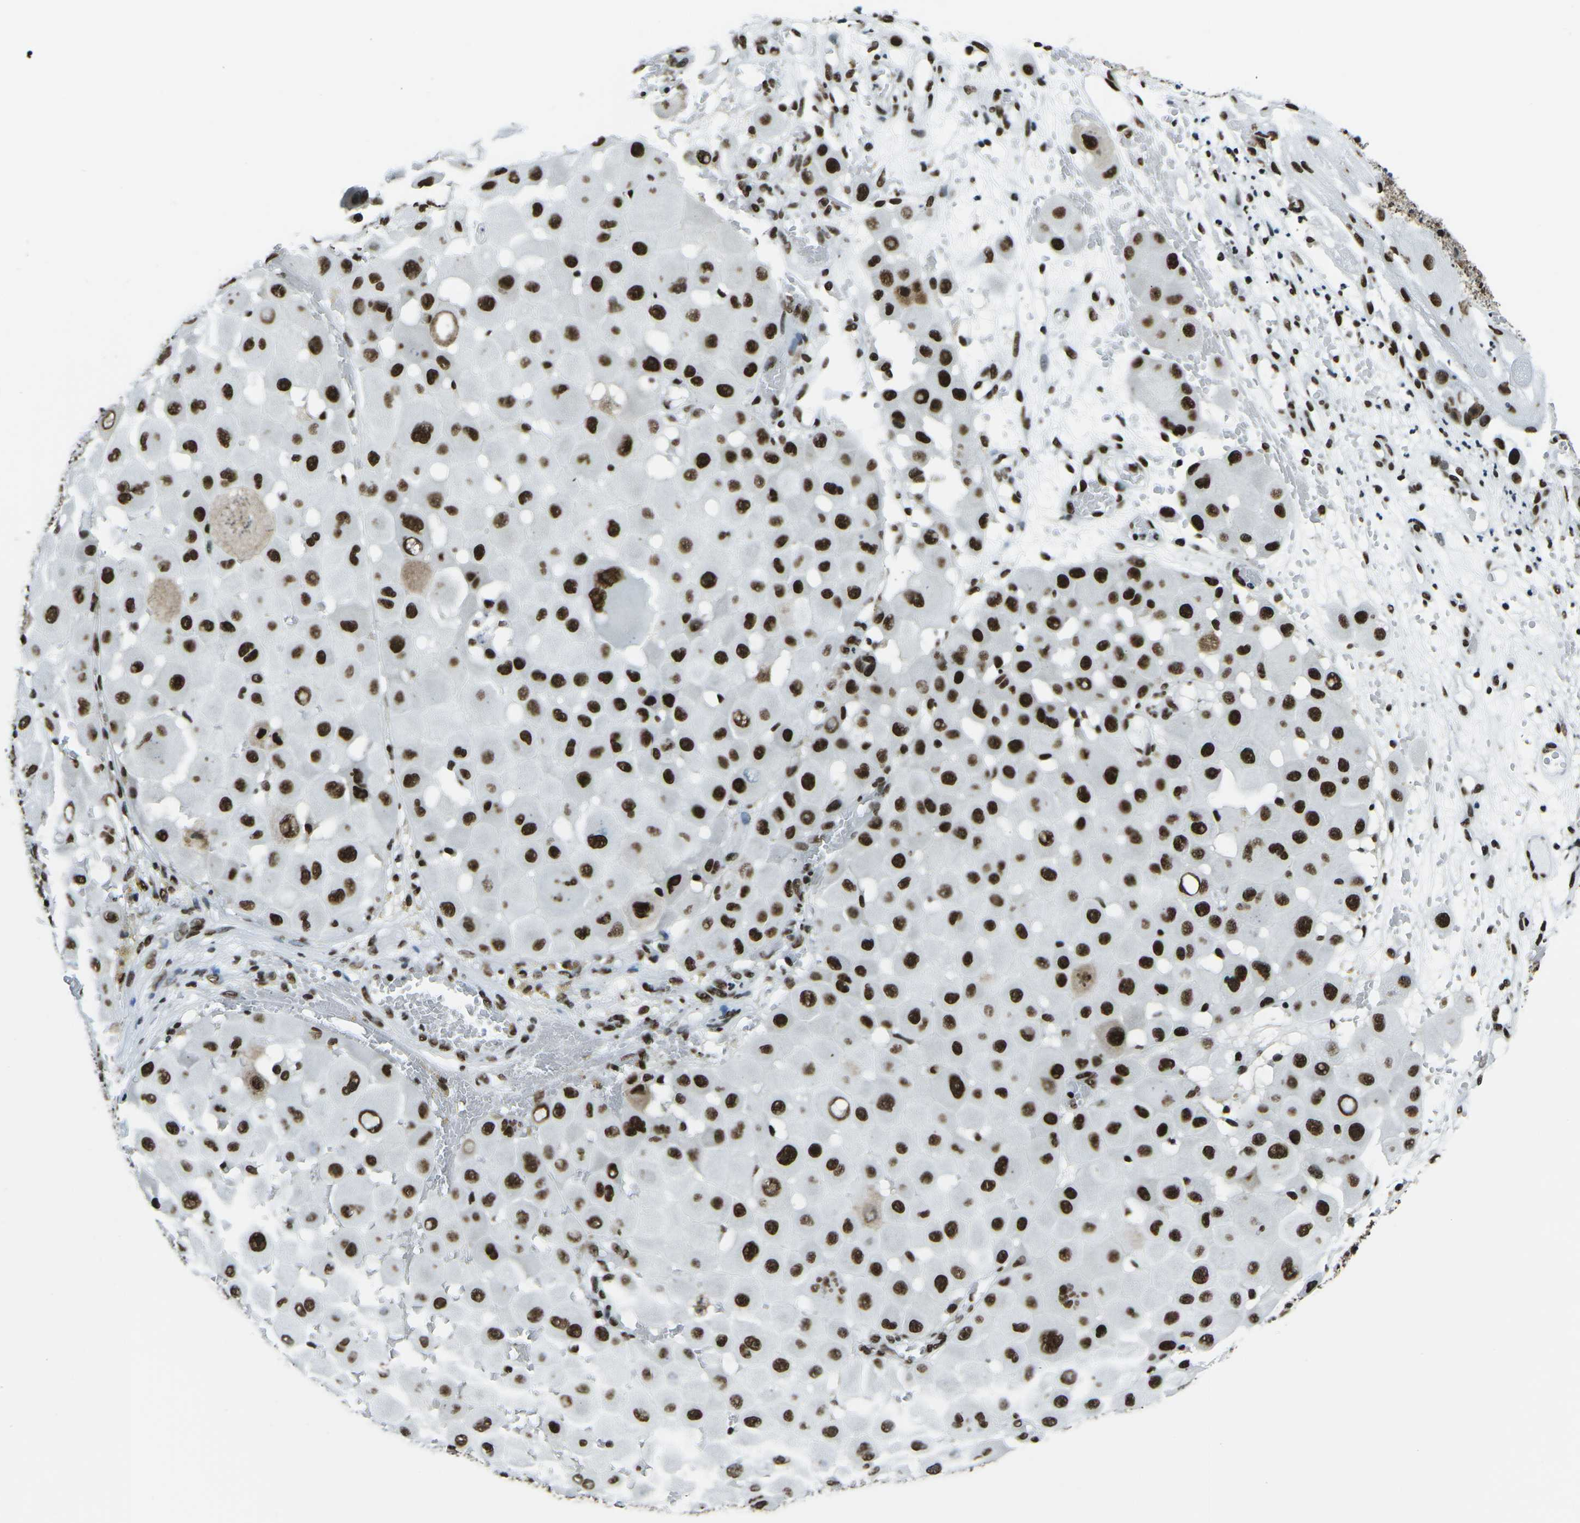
{"staining": {"intensity": "strong", "quantity": ">75%", "location": "nuclear"}, "tissue": "melanoma", "cell_type": "Tumor cells", "image_type": "cancer", "snomed": [{"axis": "morphology", "description": "Malignant melanoma, NOS"}, {"axis": "topography", "description": "Skin"}], "caption": "High-power microscopy captured an IHC photomicrograph of malignant melanoma, revealing strong nuclear expression in approximately >75% of tumor cells.", "gene": "HNRNPL", "patient": {"sex": "female", "age": 81}}